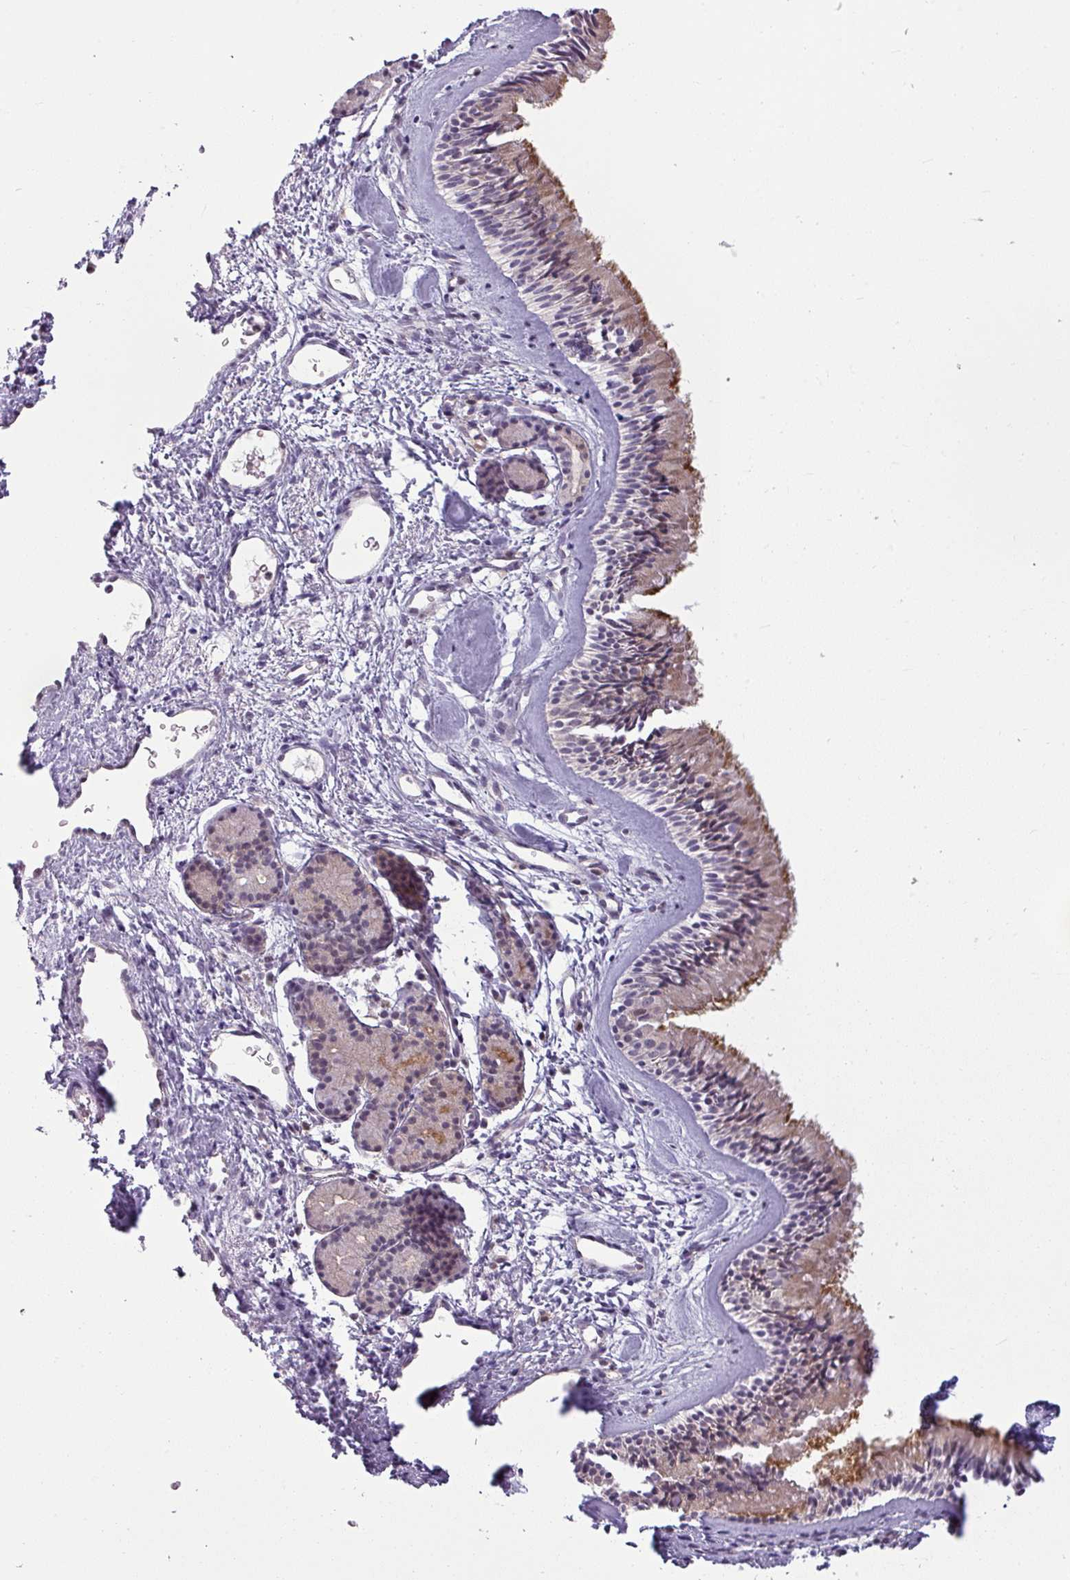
{"staining": {"intensity": "moderate", "quantity": "<25%", "location": "cytoplasmic/membranous"}, "tissue": "nasopharynx", "cell_type": "Respiratory epithelial cells", "image_type": "normal", "snomed": [{"axis": "morphology", "description": "Normal tissue, NOS"}, {"axis": "topography", "description": "Nasopharynx"}], "caption": "This photomicrograph demonstrates immunohistochemistry (IHC) staining of normal nasopharynx, with low moderate cytoplasmic/membranous positivity in about <25% of respiratory epithelial cells.", "gene": "CCDC144A", "patient": {"sex": "male", "age": 82}}